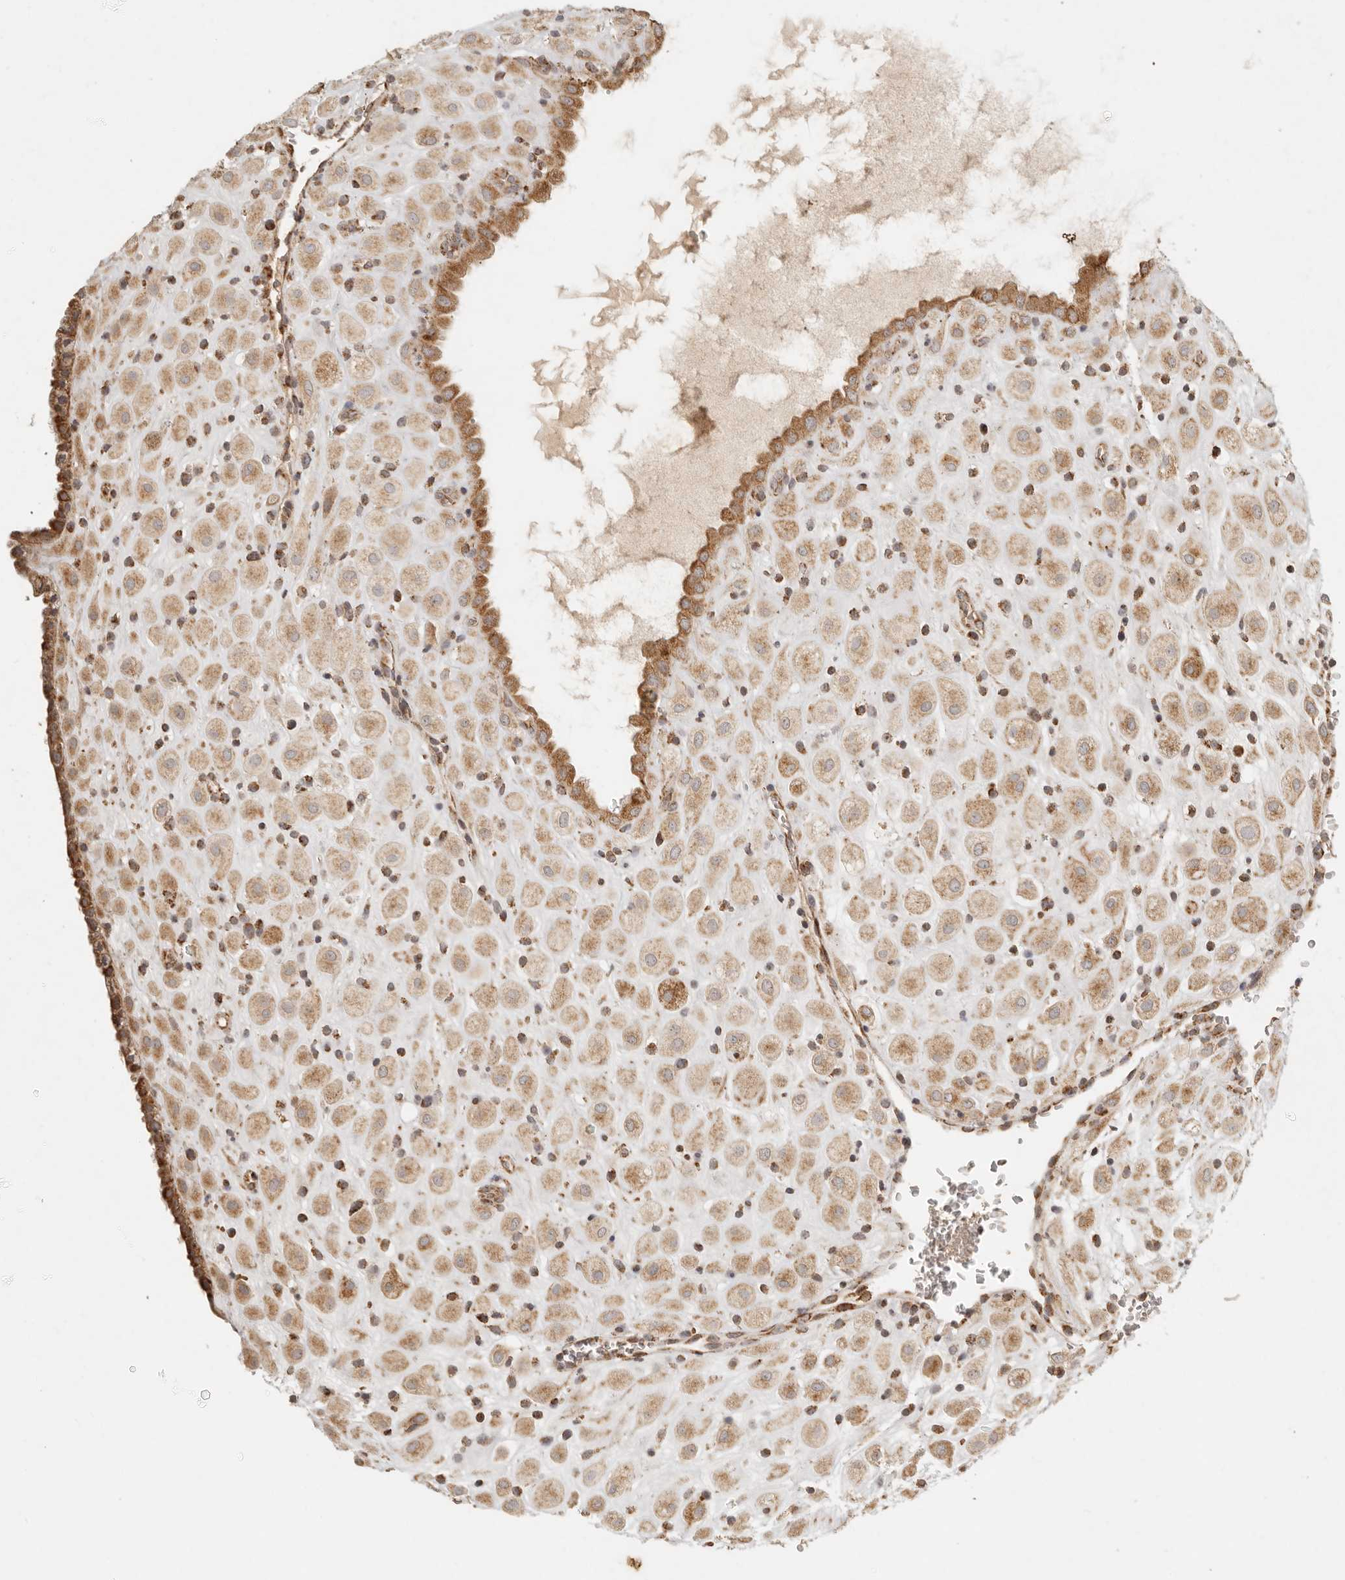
{"staining": {"intensity": "moderate", "quantity": ">75%", "location": "cytoplasmic/membranous"}, "tissue": "placenta", "cell_type": "Decidual cells", "image_type": "normal", "snomed": [{"axis": "morphology", "description": "Normal tissue, NOS"}, {"axis": "topography", "description": "Placenta"}], "caption": "A micrograph showing moderate cytoplasmic/membranous staining in approximately >75% of decidual cells in unremarkable placenta, as visualized by brown immunohistochemical staining.", "gene": "MRPL55", "patient": {"sex": "female", "age": 35}}